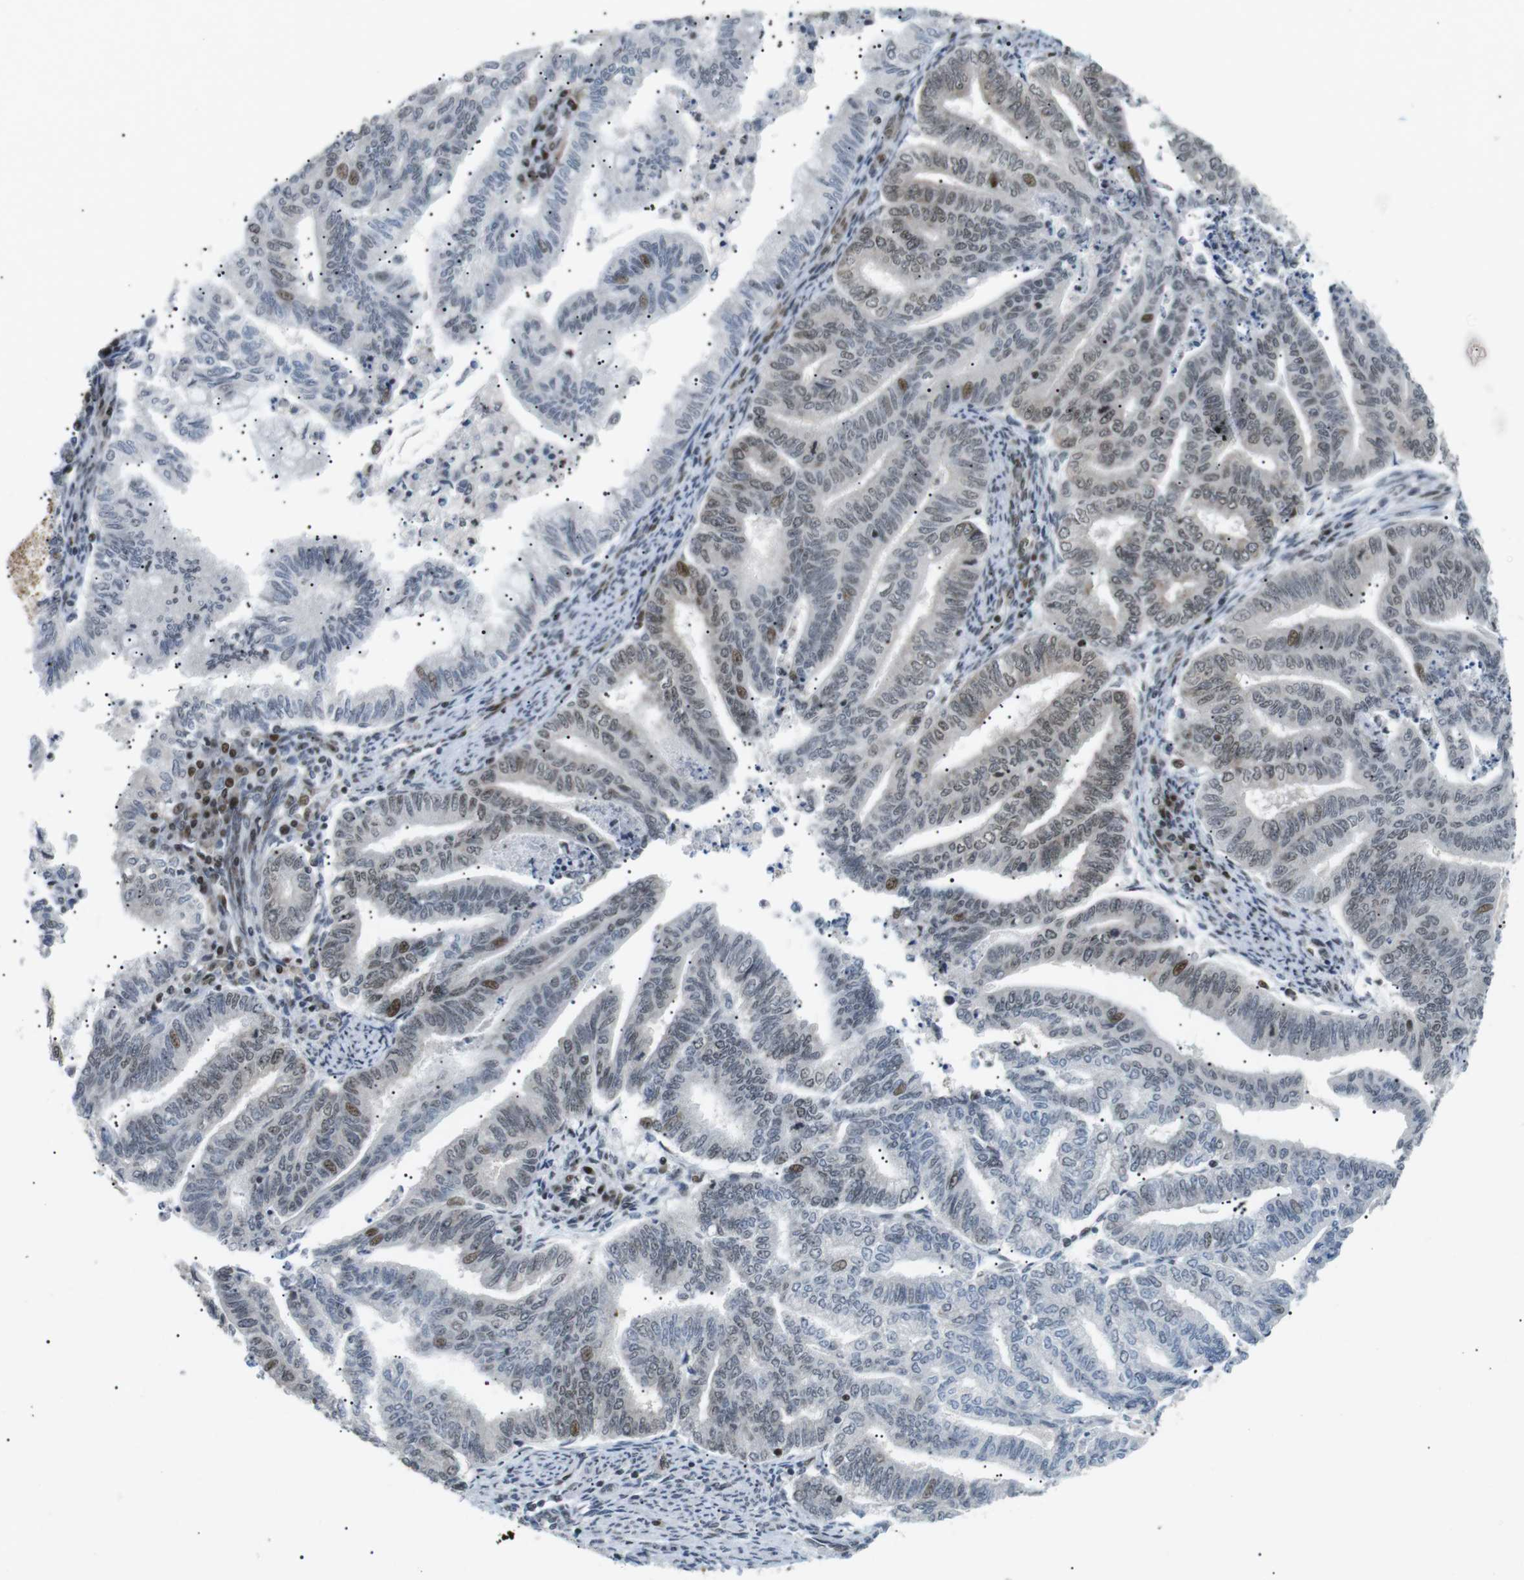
{"staining": {"intensity": "moderate", "quantity": "25%-75%", "location": "nuclear"}, "tissue": "endometrial cancer", "cell_type": "Tumor cells", "image_type": "cancer", "snomed": [{"axis": "morphology", "description": "Adenocarcinoma, NOS"}, {"axis": "topography", "description": "Endometrium"}], "caption": "Immunohistochemistry histopathology image of endometrial cancer (adenocarcinoma) stained for a protein (brown), which demonstrates medium levels of moderate nuclear positivity in approximately 25%-75% of tumor cells.", "gene": "CDC27", "patient": {"sex": "female", "age": 79}}